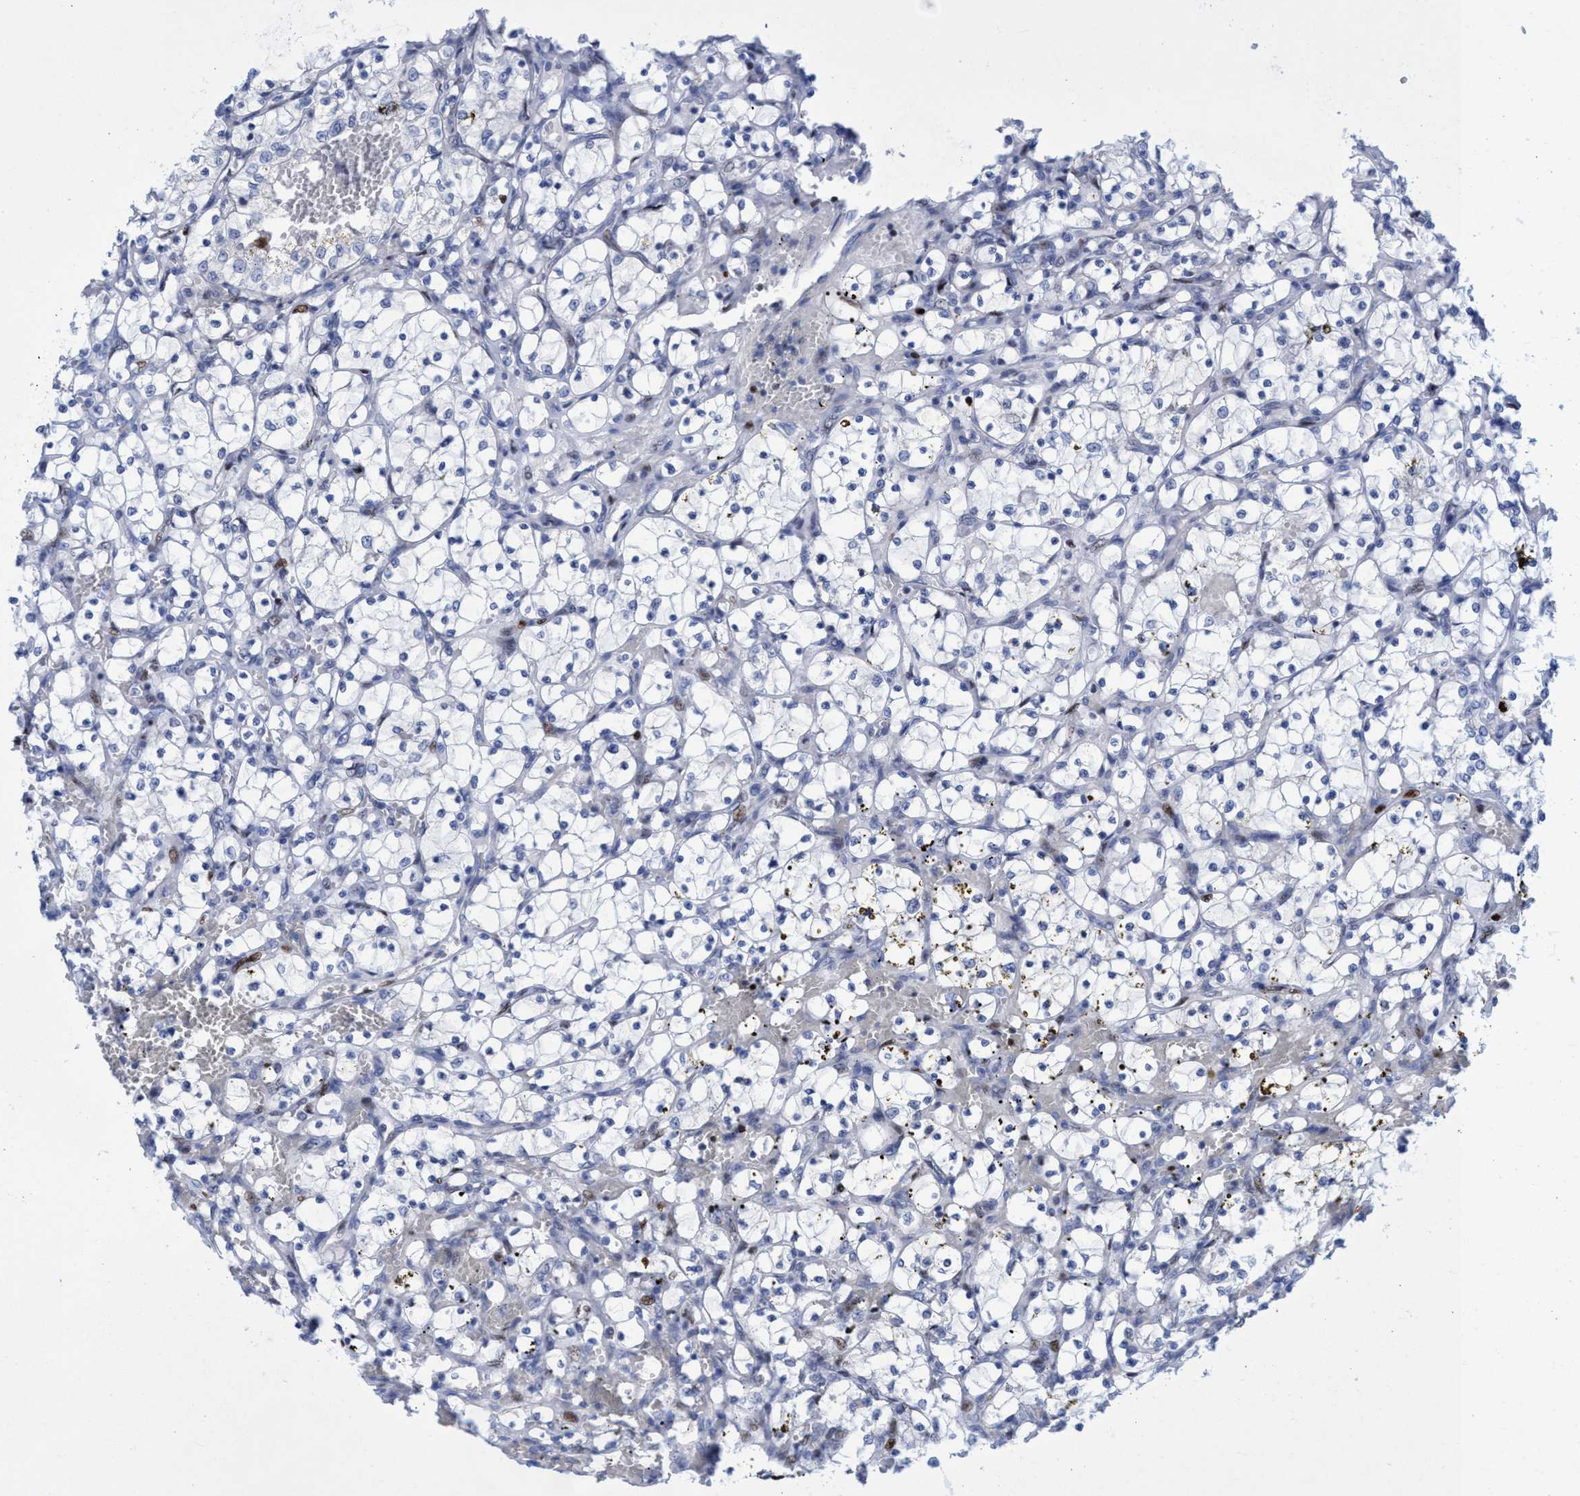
{"staining": {"intensity": "negative", "quantity": "none", "location": "none"}, "tissue": "renal cancer", "cell_type": "Tumor cells", "image_type": "cancer", "snomed": [{"axis": "morphology", "description": "Adenocarcinoma, NOS"}, {"axis": "topography", "description": "Kidney"}], "caption": "A histopathology image of human renal adenocarcinoma is negative for staining in tumor cells. The staining was performed using DAB to visualize the protein expression in brown, while the nuclei were stained in blue with hematoxylin (Magnification: 20x).", "gene": "R3HCC1", "patient": {"sex": "female", "age": 69}}